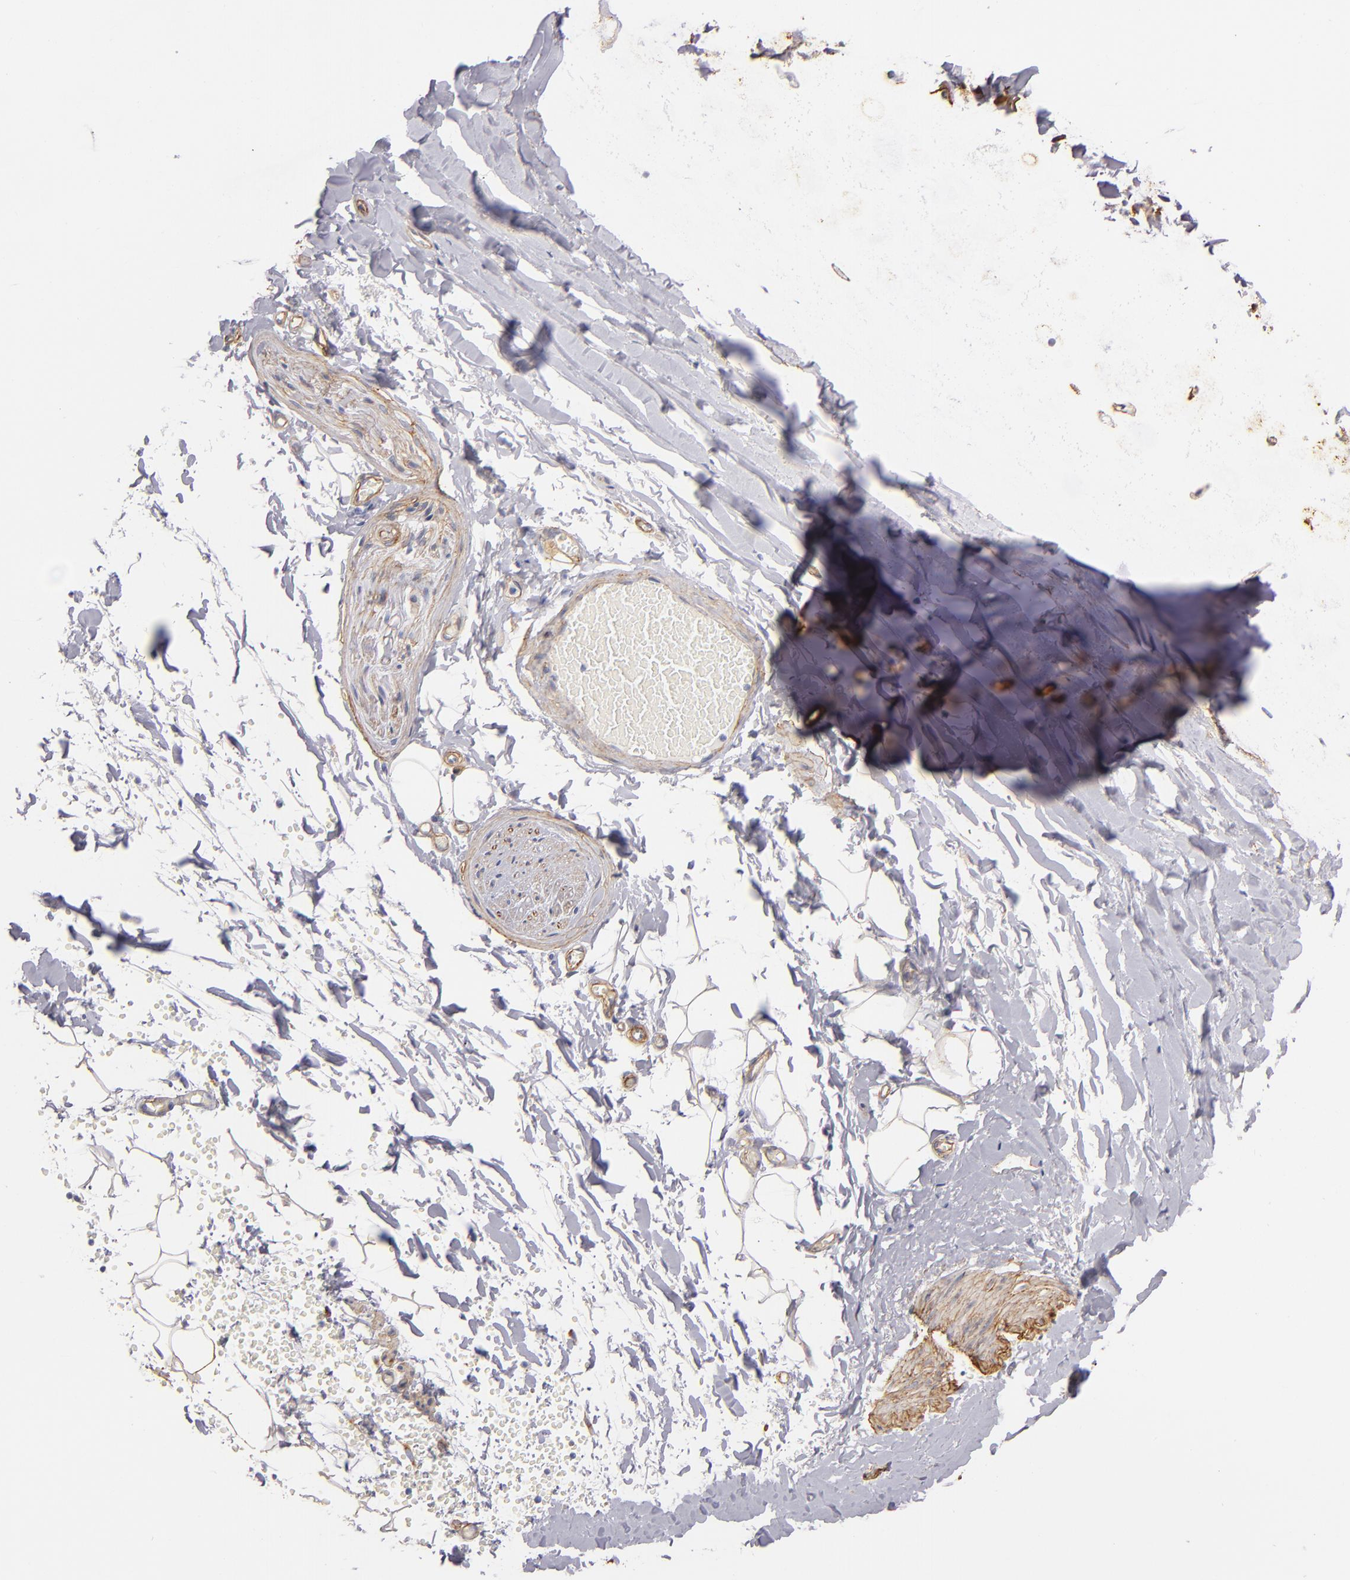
{"staining": {"intensity": "weak", "quantity": ">75%", "location": "cytoplasmic/membranous"}, "tissue": "adipose tissue", "cell_type": "Adipocytes", "image_type": "normal", "snomed": [{"axis": "morphology", "description": "Normal tissue, NOS"}, {"axis": "topography", "description": "Bronchus"}, {"axis": "topography", "description": "Lung"}], "caption": "This is a histology image of IHC staining of unremarkable adipose tissue, which shows weak staining in the cytoplasmic/membranous of adipocytes.", "gene": "LAMC1", "patient": {"sex": "female", "age": 56}}